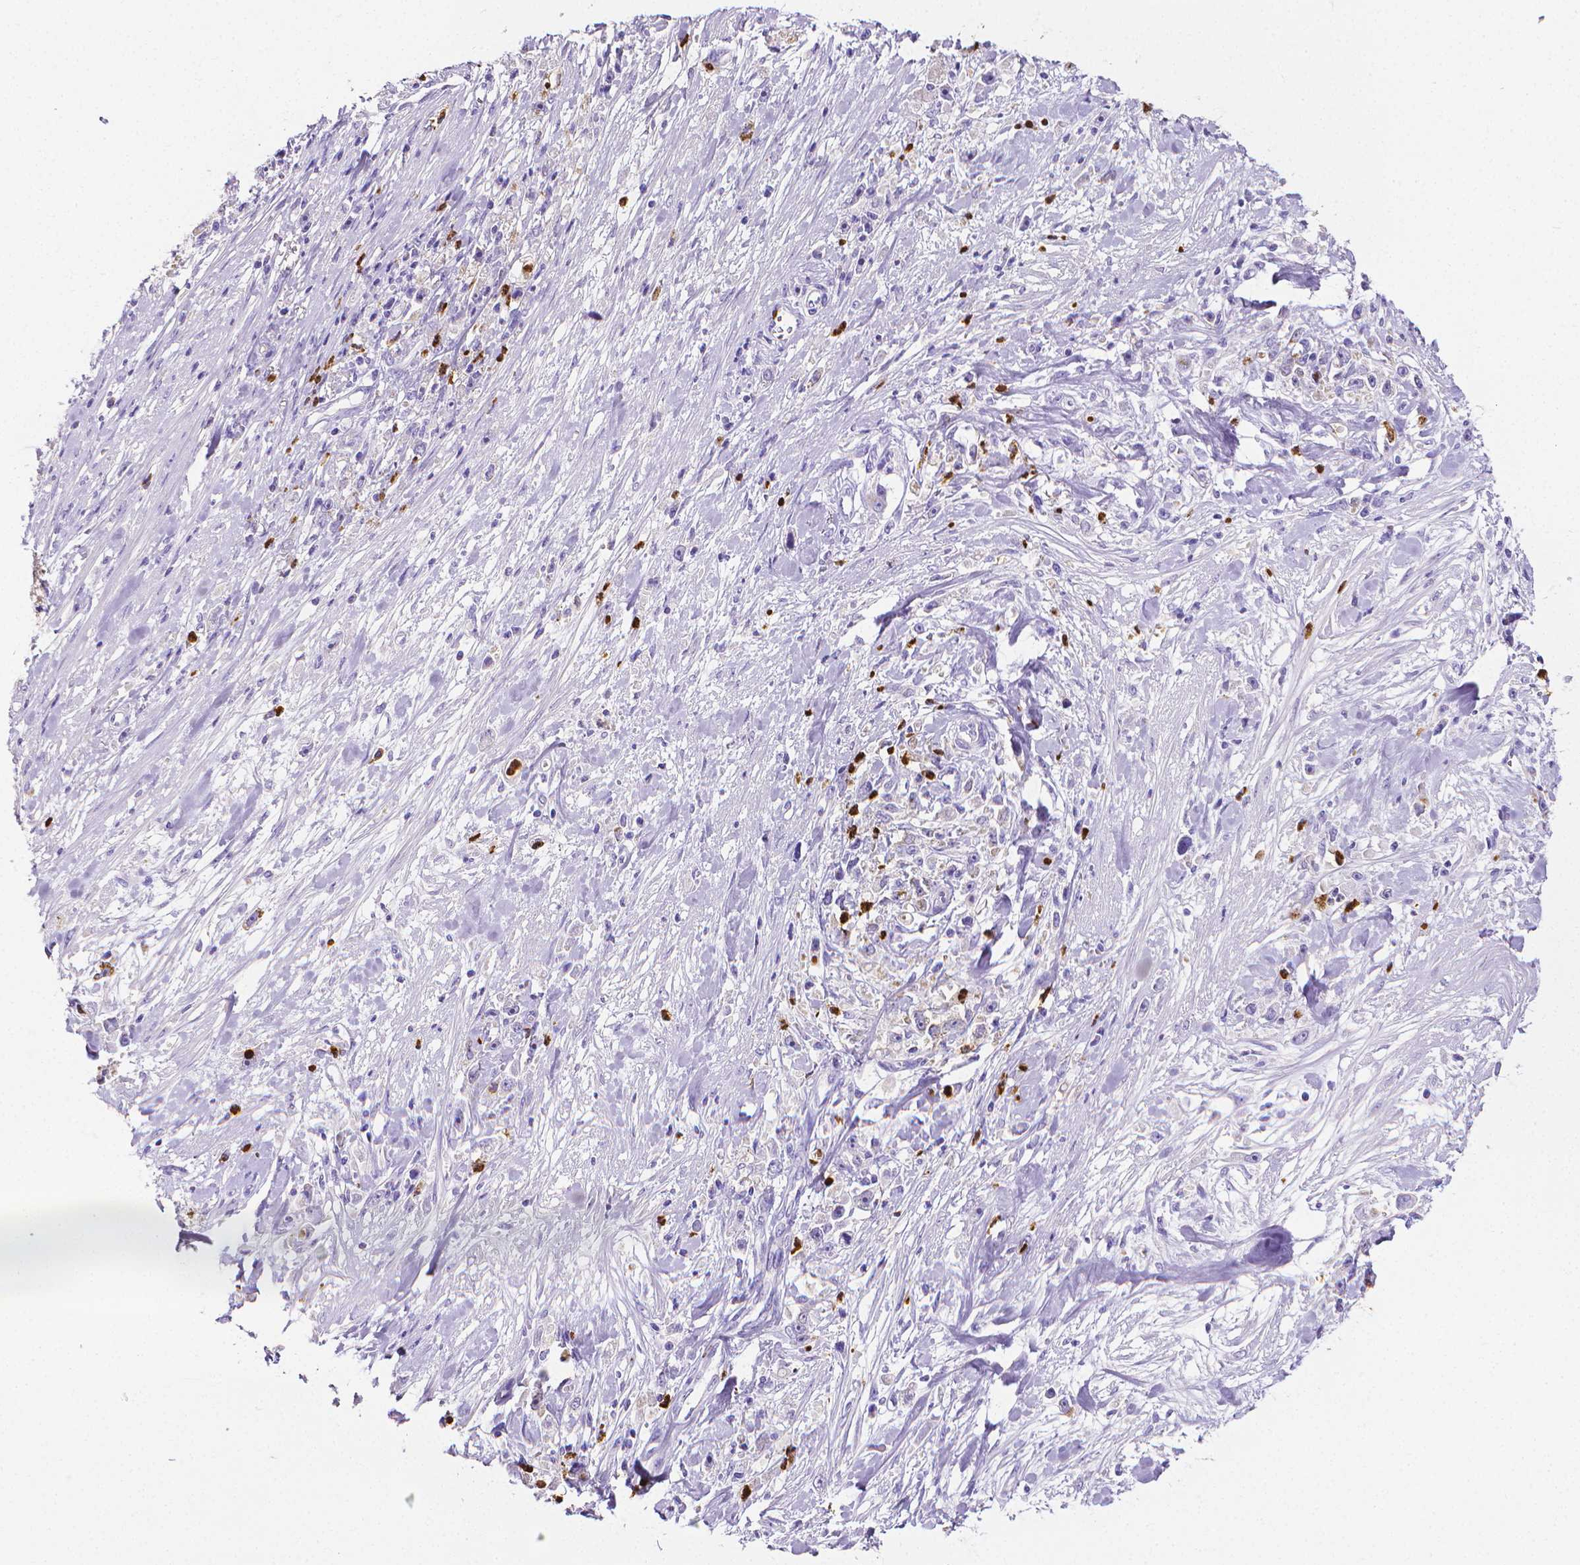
{"staining": {"intensity": "negative", "quantity": "none", "location": "none"}, "tissue": "stomach cancer", "cell_type": "Tumor cells", "image_type": "cancer", "snomed": [{"axis": "morphology", "description": "Adenocarcinoma, NOS"}, {"axis": "topography", "description": "Stomach"}], "caption": "Stomach cancer was stained to show a protein in brown. There is no significant staining in tumor cells.", "gene": "MMP9", "patient": {"sex": "female", "age": 59}}